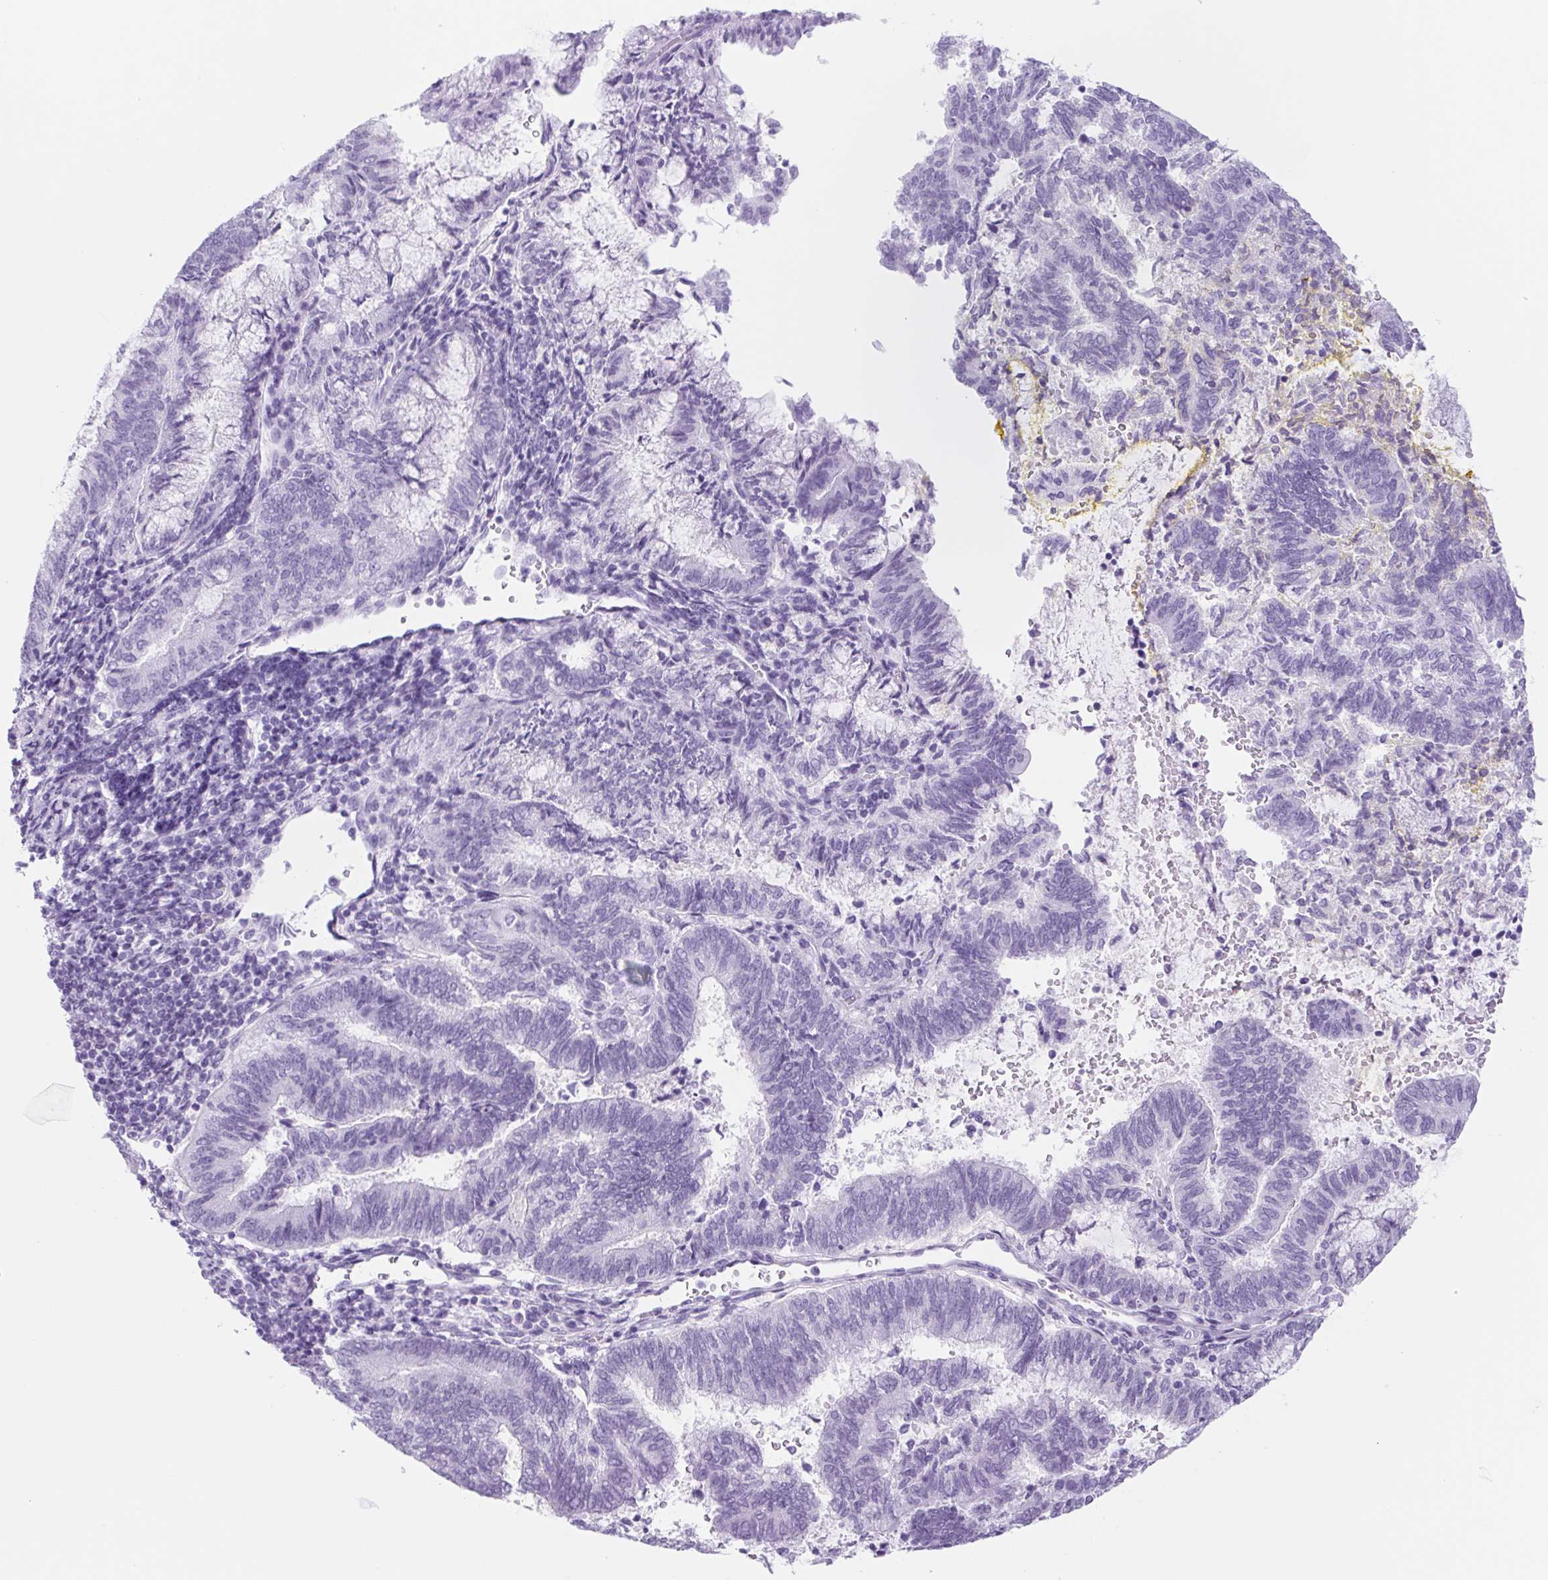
{"staining": {"intensity": "negative", "quantity": "none", "location": "none"}, "tissue": "endometrial cancer", "cell_type": "Tumor cells", "image_type": "cancer", "snomed": [{"axis": "morphology", "description": "Adenocarcinoma, NOS"}, {"axis": "topography", "description": "Endometrium"}], "caption": "An image of endometrial adenocarcinoma stained for a protein reveals no brown staining in tumor cells.", "gene": "CYP21A2", "patient": {"sex": "female", "age": 65}}